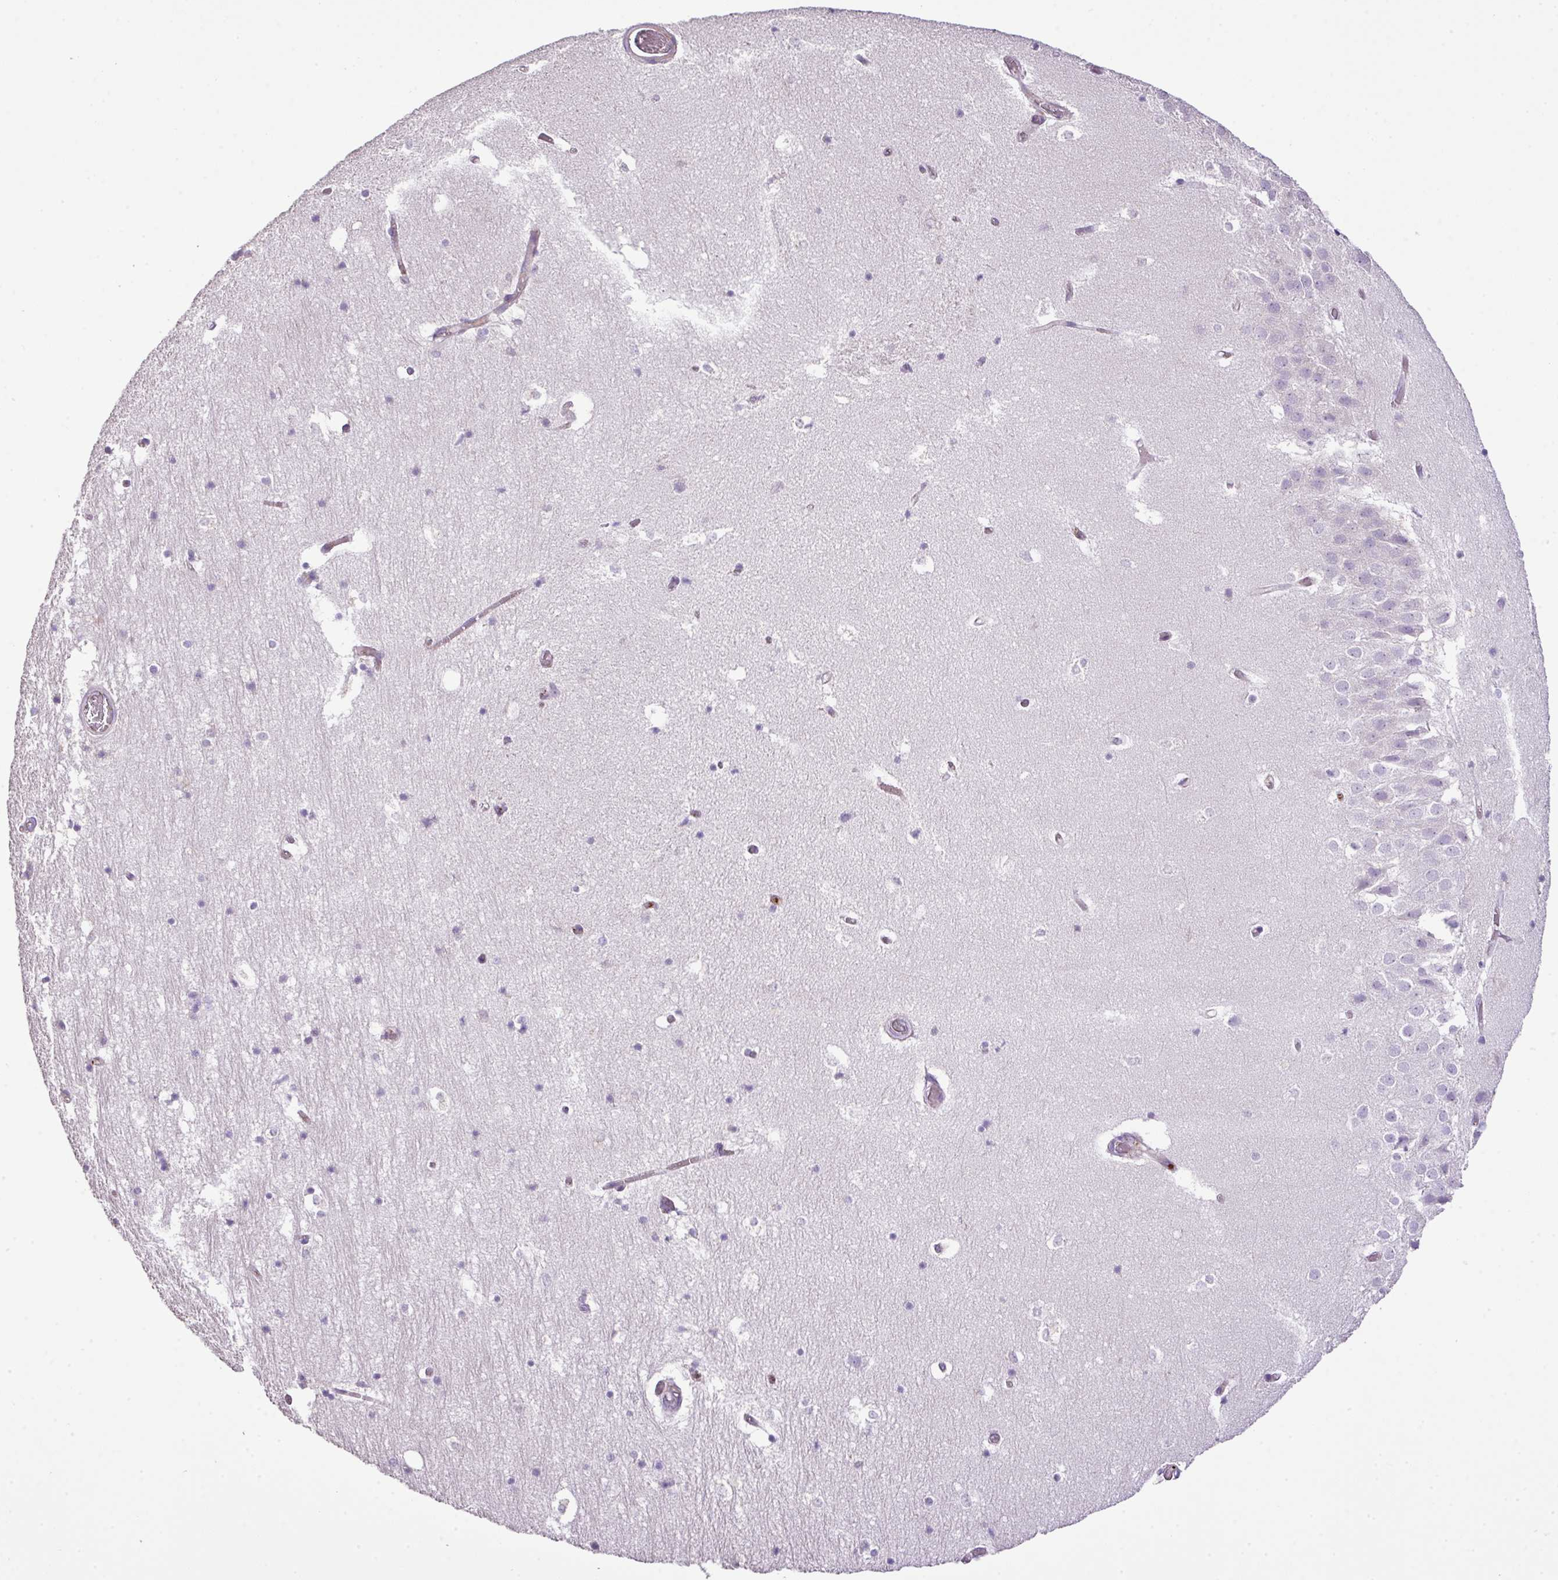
{"staining": {"intensity": "negative", "quantity": "none", "location": "none"}, "tissue": "hippocampus", "cell_type": "Glial cells", "image_type": "normal", "snomed": [{"axis": "morphology", "description": "Normal tissue, NOS"}, {"axis": "topography", "description": "Hippocampus"}], "caption": "This is an IHC micrograph of benign hippocampus. There is no expression in glial cells.", "gene": "CTXN2", "patient": {"sex": "female", "age": 52}}